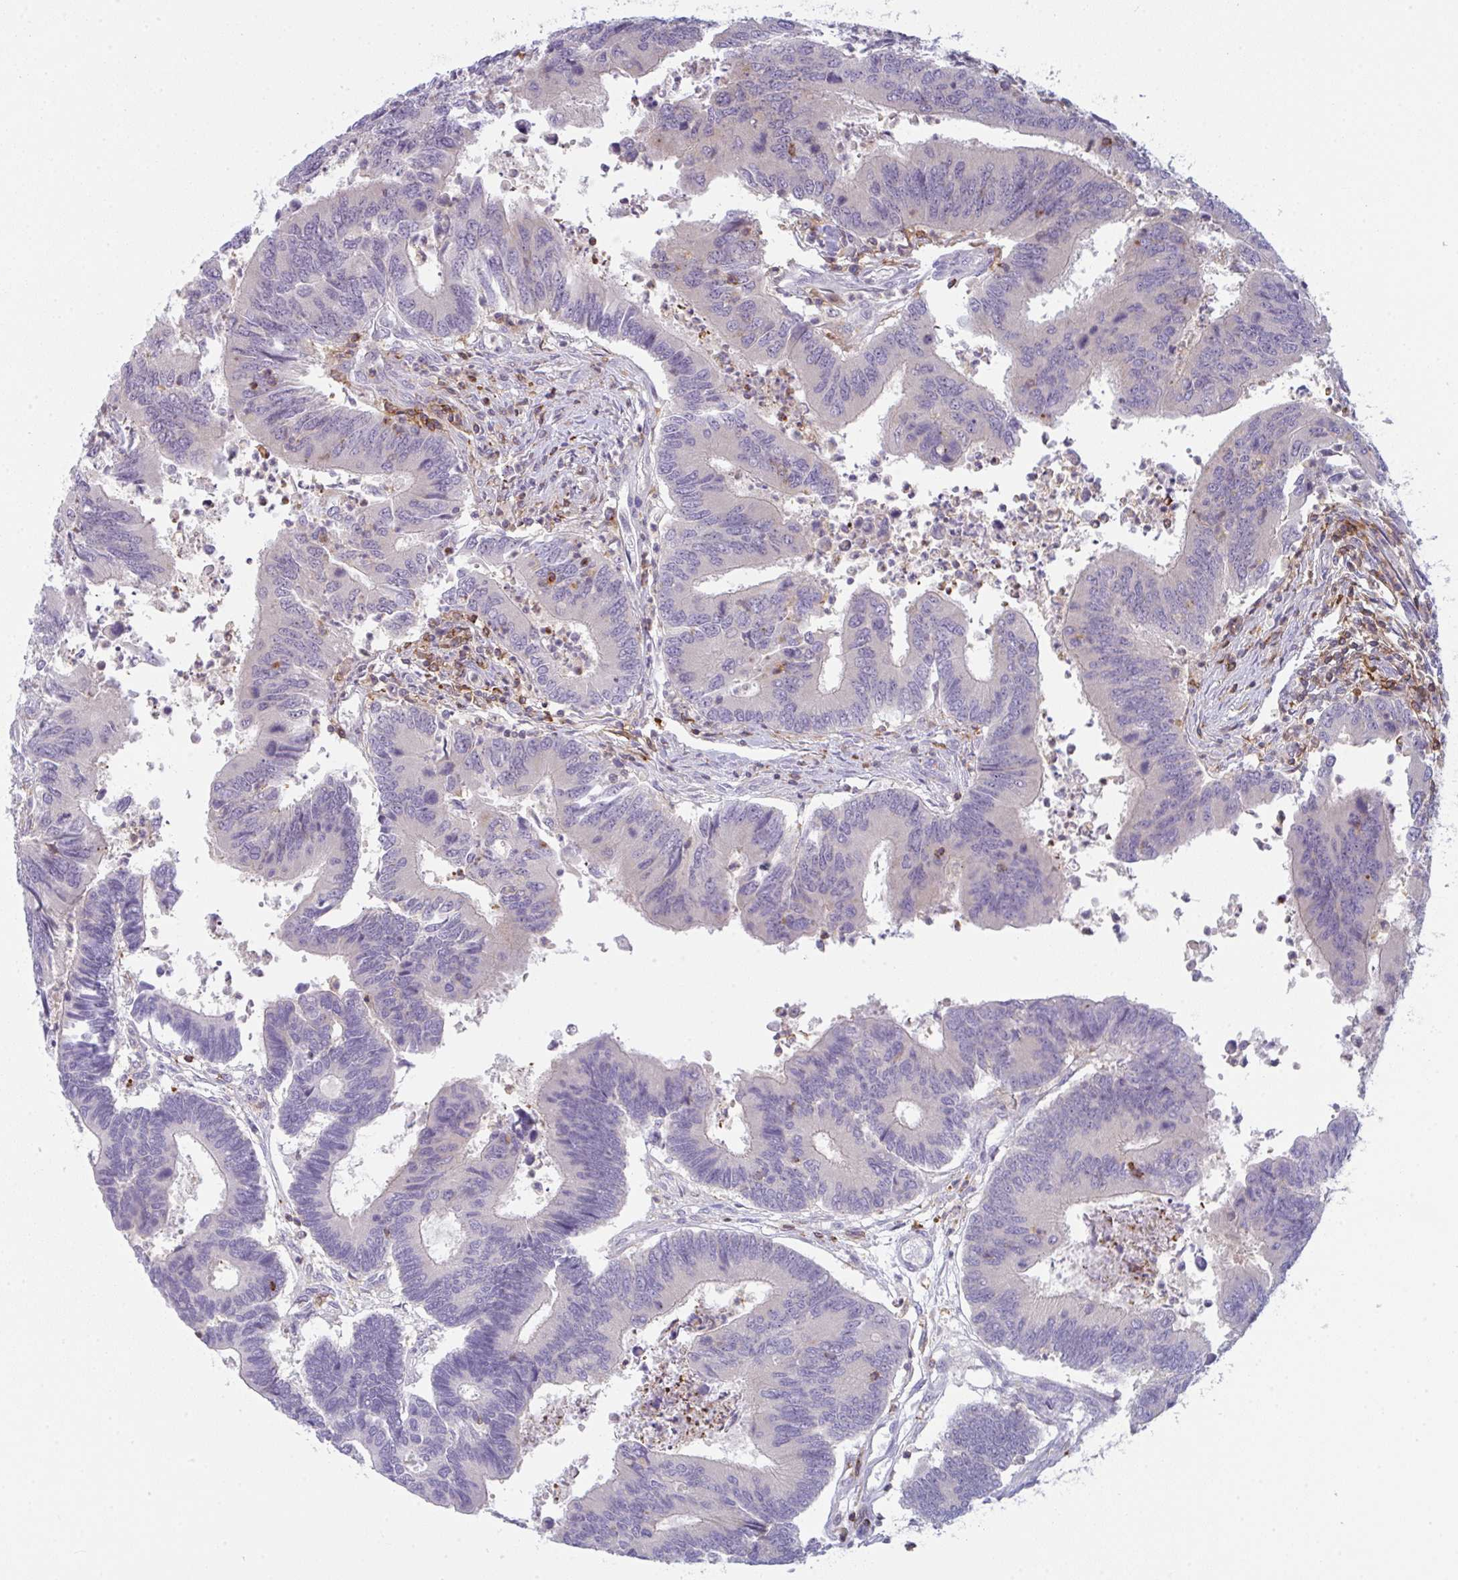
{"staining": {"intensity": "negative", "quantity": "none", "location": "none"}, "tissue": "colorectal cancer", "cell_type": "Tumor cells", "image_type": "cancer", "snomed": [{"axis": "morphology", "description": "Adenocarcinoma, NOS"}, {"axis": "topography", "description": "Colon"}], "caption": "A histopathology image of colorectal cancer (adenocarcinoma) stained for a protein displays no brown staining in tumor cells.", "gene": "CD80", "patient": {"sex": "female", "age": 67}}